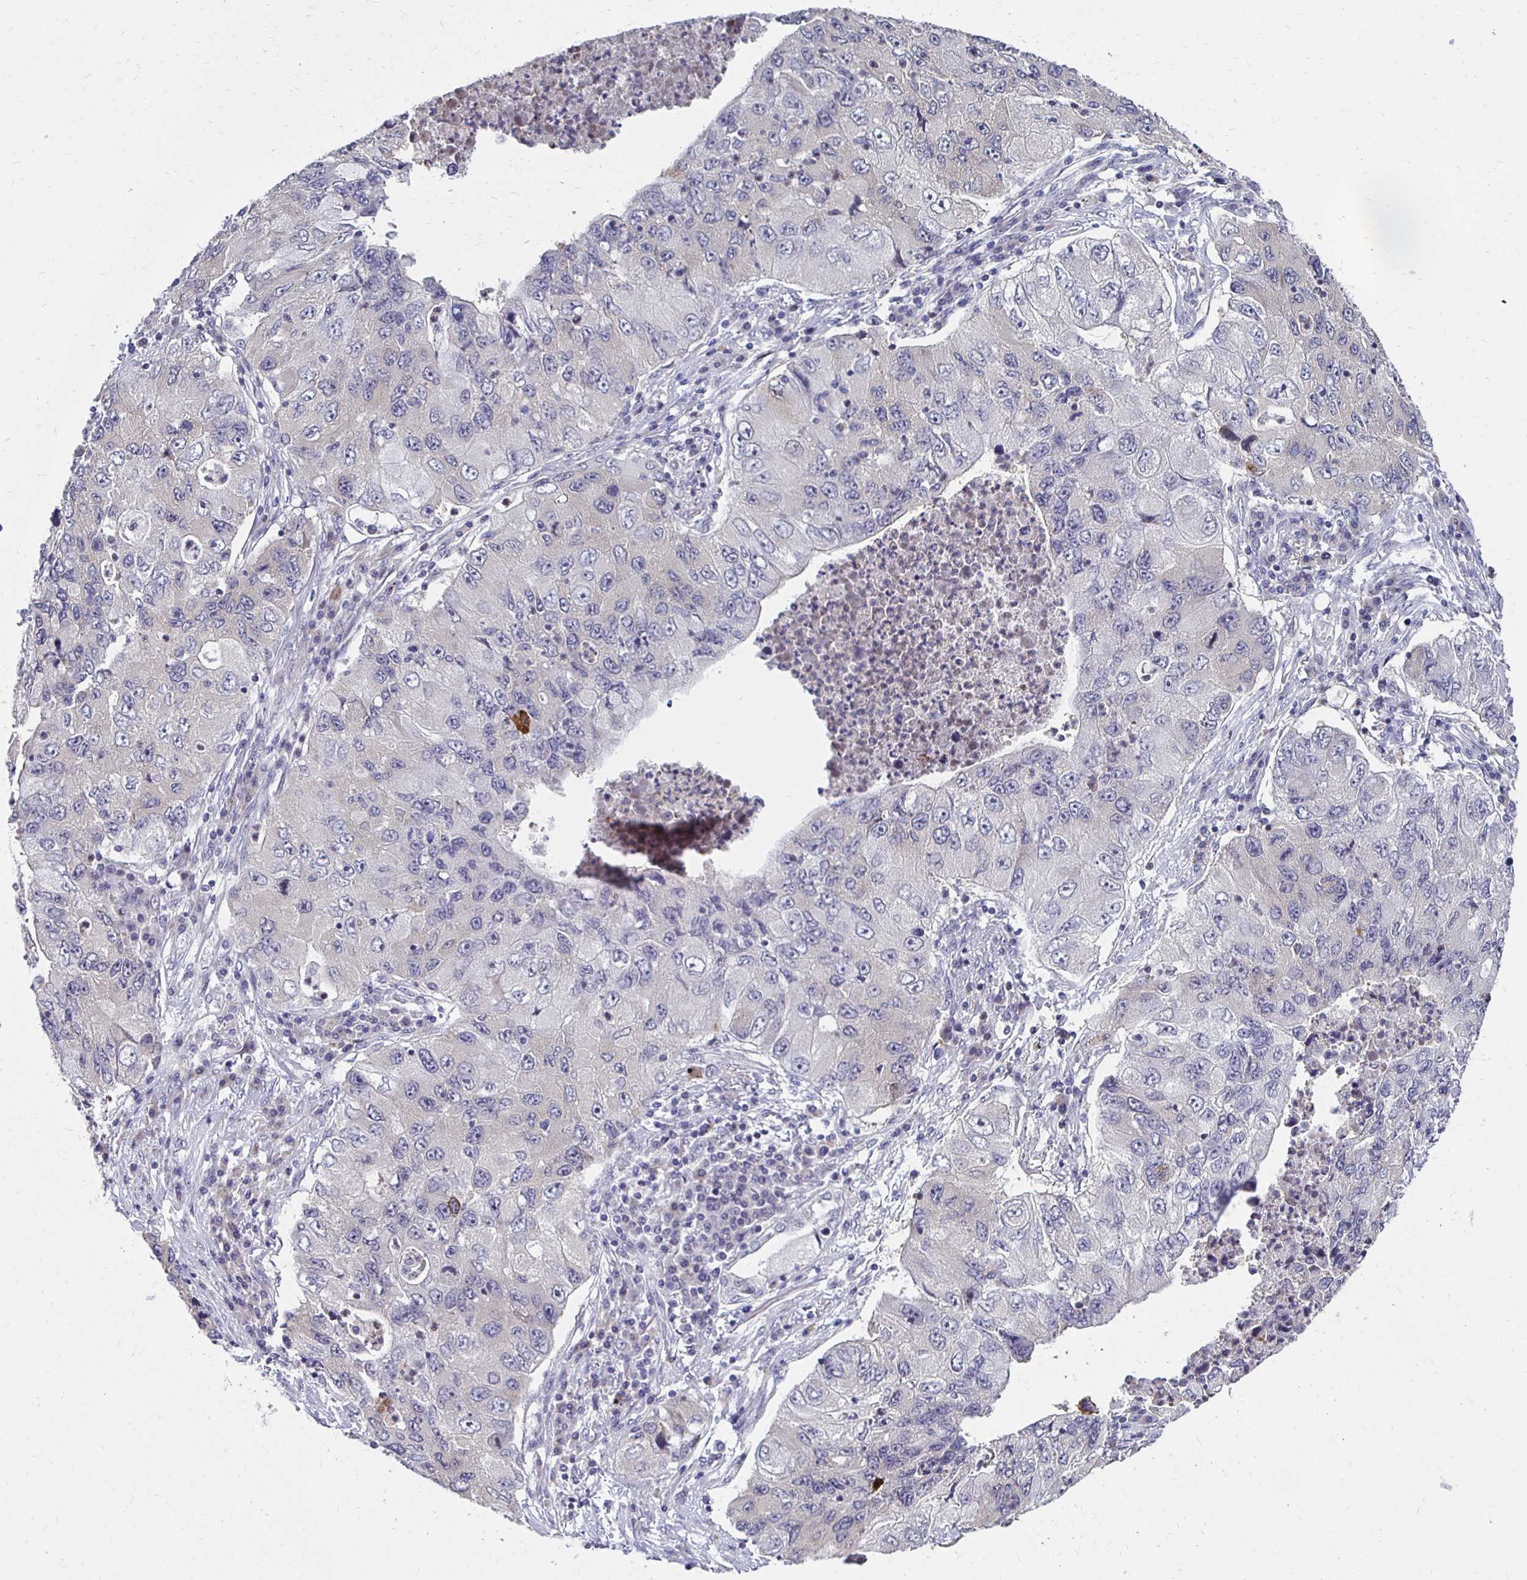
{"staining": {"intensity": "negative", "quantity": "none", "location": "none"}, "tissue": "lung cancer", "cell_type": "Tumor cells", "image_type": "cancer", "snomed": [{"axis": "morphology", "description": "Adenocarcinoma, NOS"}, {"axis": "morphology", "description": "Adenocarcinoma, metastatic, NOS"}, {"axis": "topography", "description": "Lymph node"}, {"axis": "topography", "description": "Lung"}], "caption": "High power microscopy photomicrograph of an IHC histopathology image of lung cancer (adenocarcinoma), revealing no significant expression in tumor cells.", "gene": "PADI2", "patient": {"sex": "female", "age": 54}}